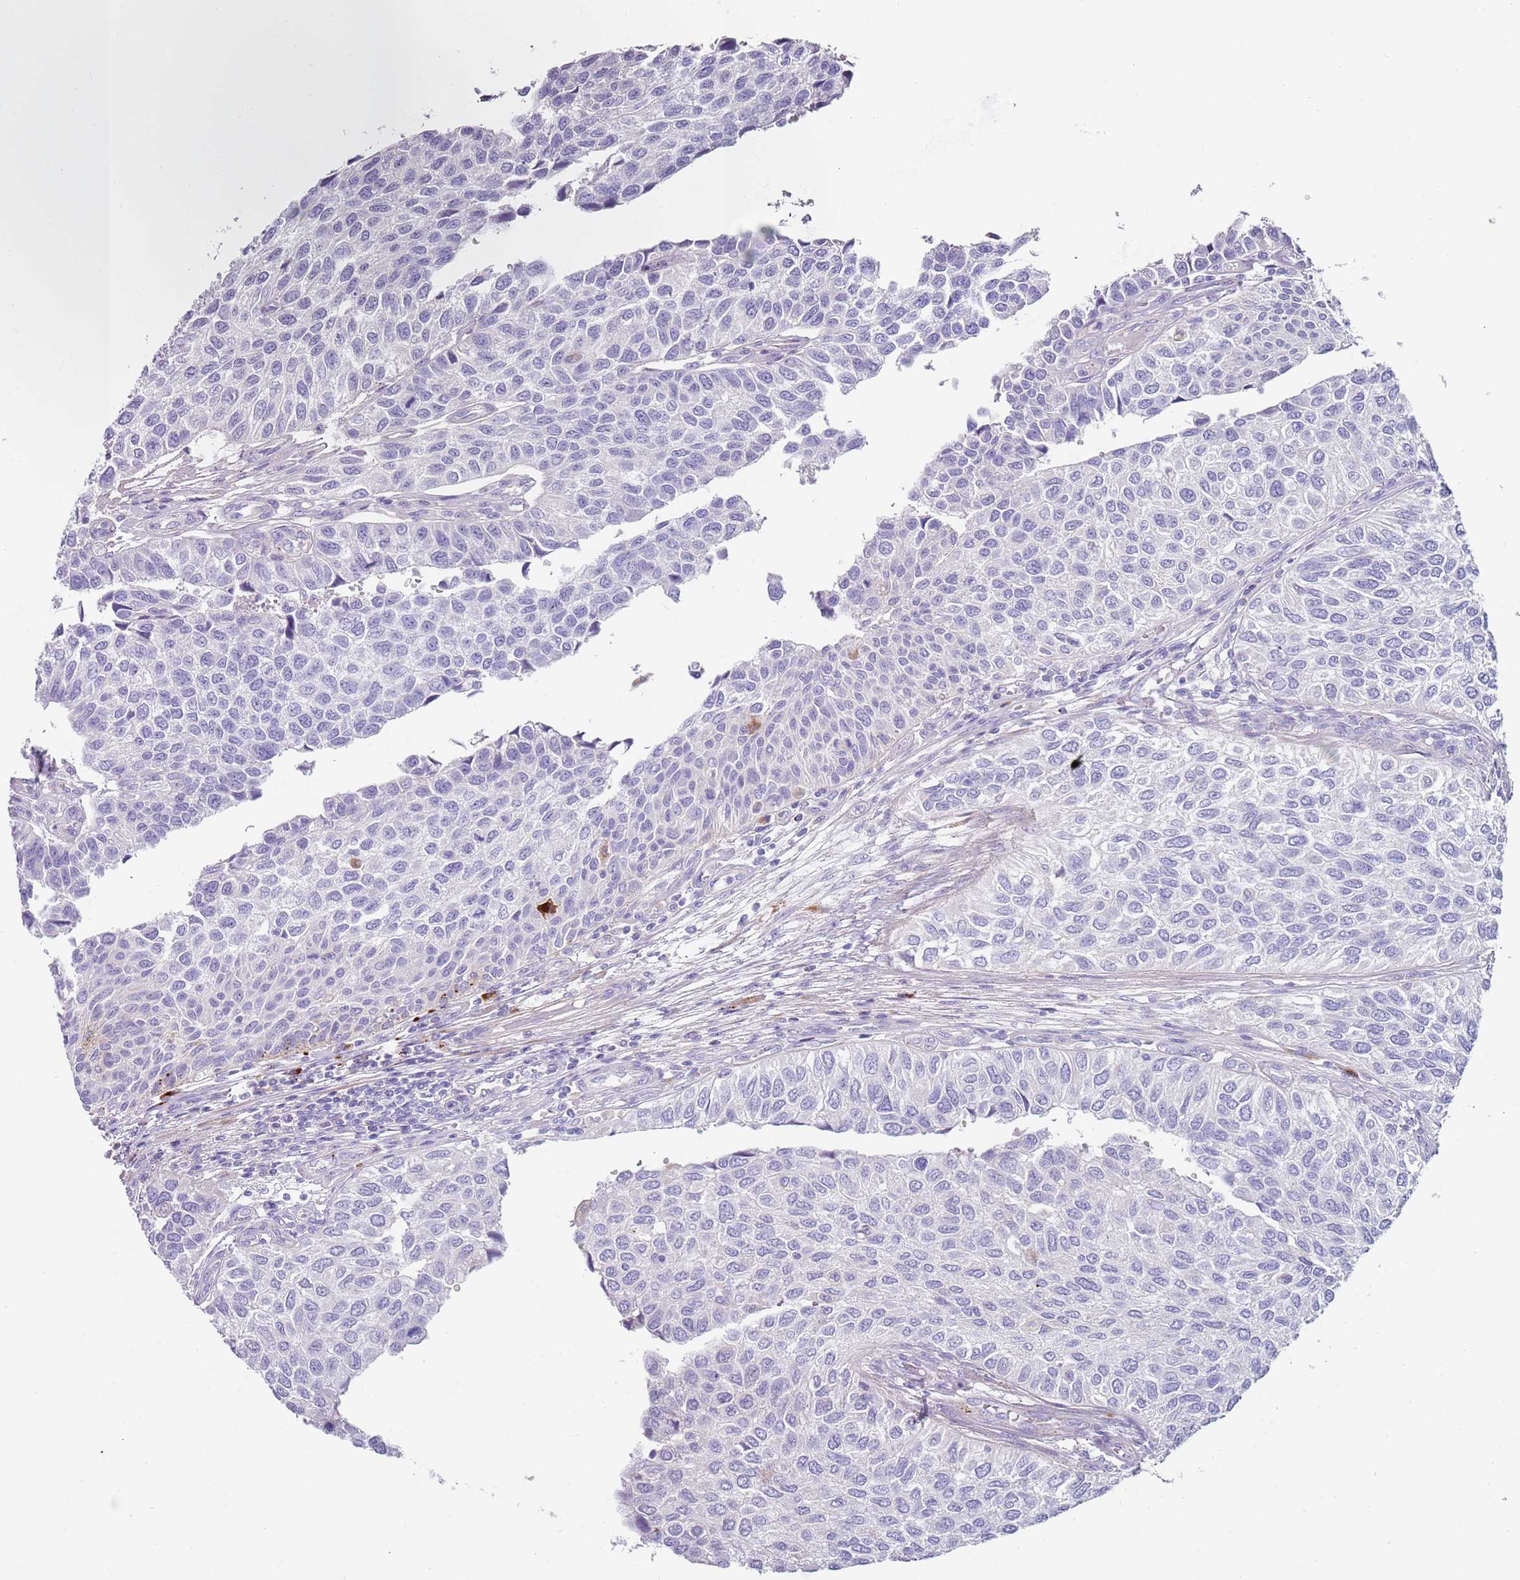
{"staining": {"intensity": "negative", "quantity": "none", "location": "none"}, "tissue": "urothelial cancer", "cell_type": "Tumor cells", "image_type": "cancer", "snomed": [{"axis": "morphology", "description": "Urothelial carcinoma, NOS"}, {"axis": "topography", "description": "Urinary bladder"}], "caption": "High magnification brightfield microscopy of transitional cell carcinoma stained with DAB (brown) and counterstained with hematoxylin (blue): tumor cells show no significant positivity.", "gene": "LRRN3", "patient": {"sex": "male", "age": 55}}